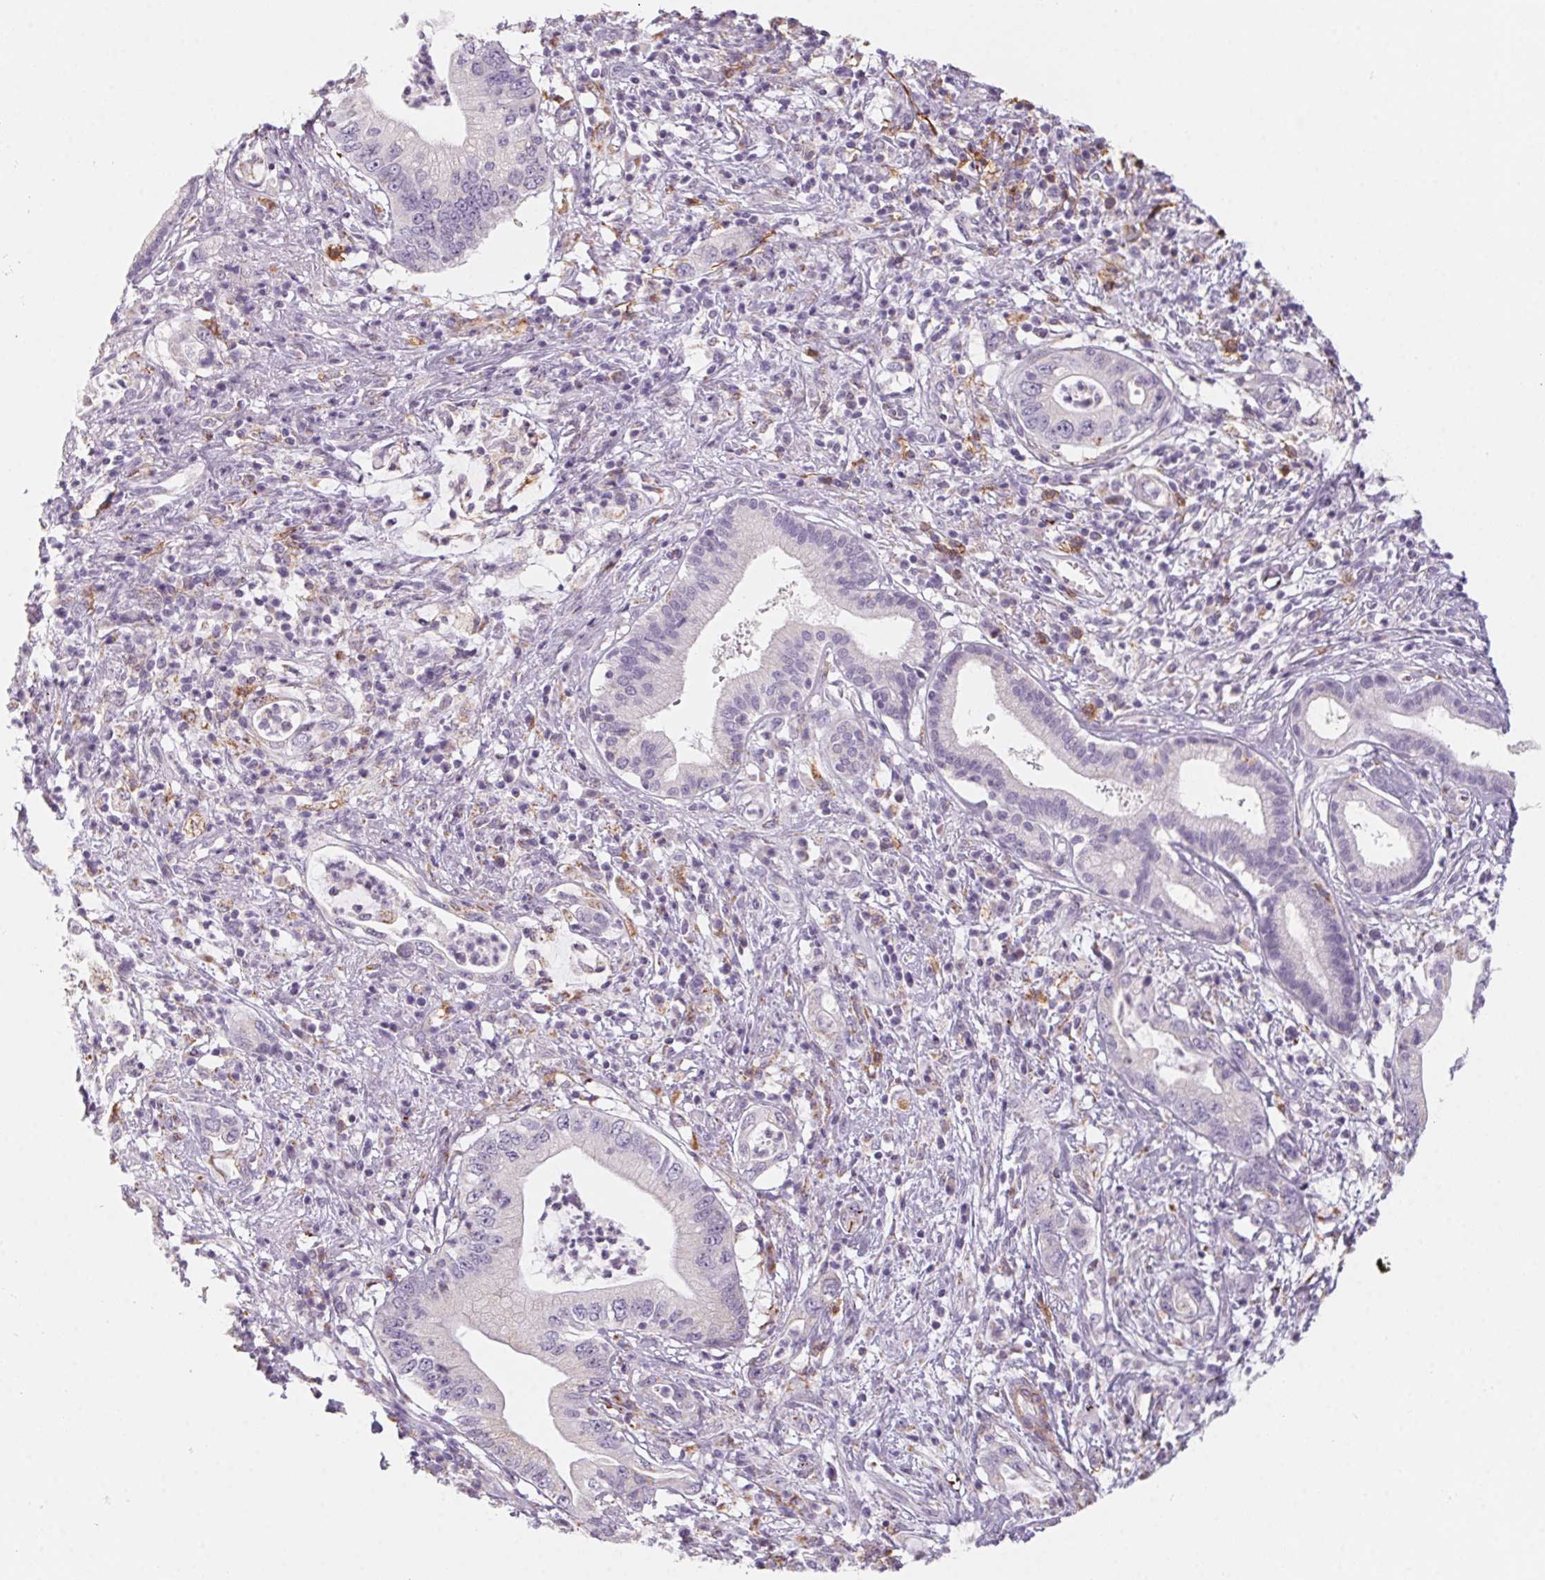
{"staining": {"intensity": "negative", "quantity": "none", "location": "none"}, "tissue": "pancreatic cancer", "cell_type": "Tumor cells", "image_type": "cancer", "snomed": [{"axis": "morphology", "description": "Adenocarcinoma, NOS"}, {"axis": "topography", "description": "Pancreas"}], "caption": "This is an immunohistochemistry (IHC) image of pancreatic cancer. There is no positivity in tumor cells.", "gene": "PRPH", "patient": {"sex": "female", "age": 72}}